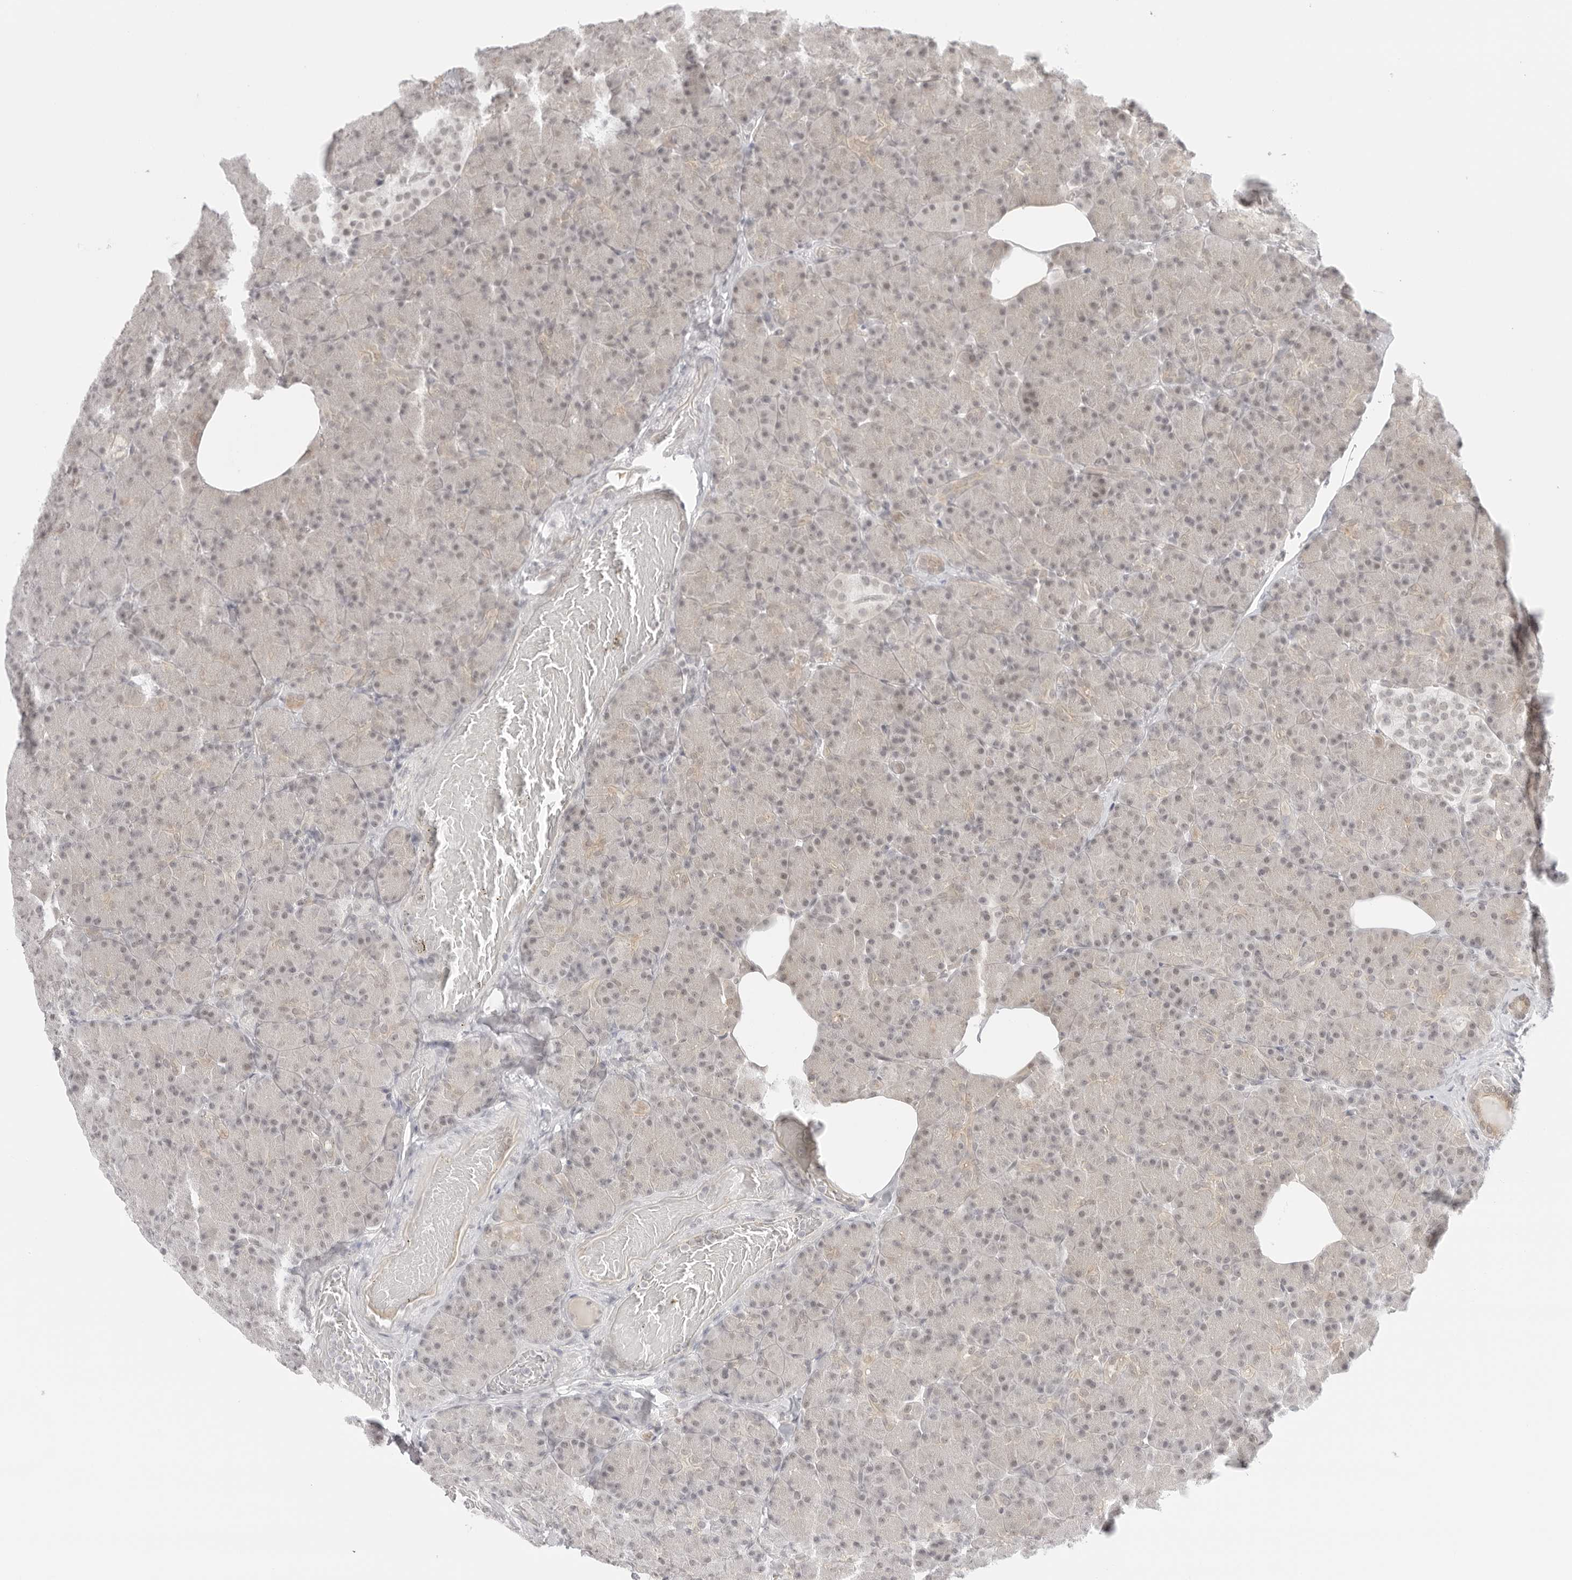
{"staining": {"intensity": "weak", "quantity": "25%-75%", "location": "cytoplasmic/membranous,nuclear"}, "tissue": "pancreas", "cell_type": "Exocrine glandular cells", "image_type": "normal", "snomed": [{"axis": "morphology", "description": "Normal tissue, NOS"}, {"axis": "topography", "description": "Pancreas"}], "caption": "A histopathology image showing weak cytoplasmic/membranous,nuclear positivity in approximately 25%-75% of exocrine glandular cells in unremarkable pancreas, as visualized by brown immunohistochemical staining.", "gene": "MED18", "patient": {"sex": "female", "age": 43}}